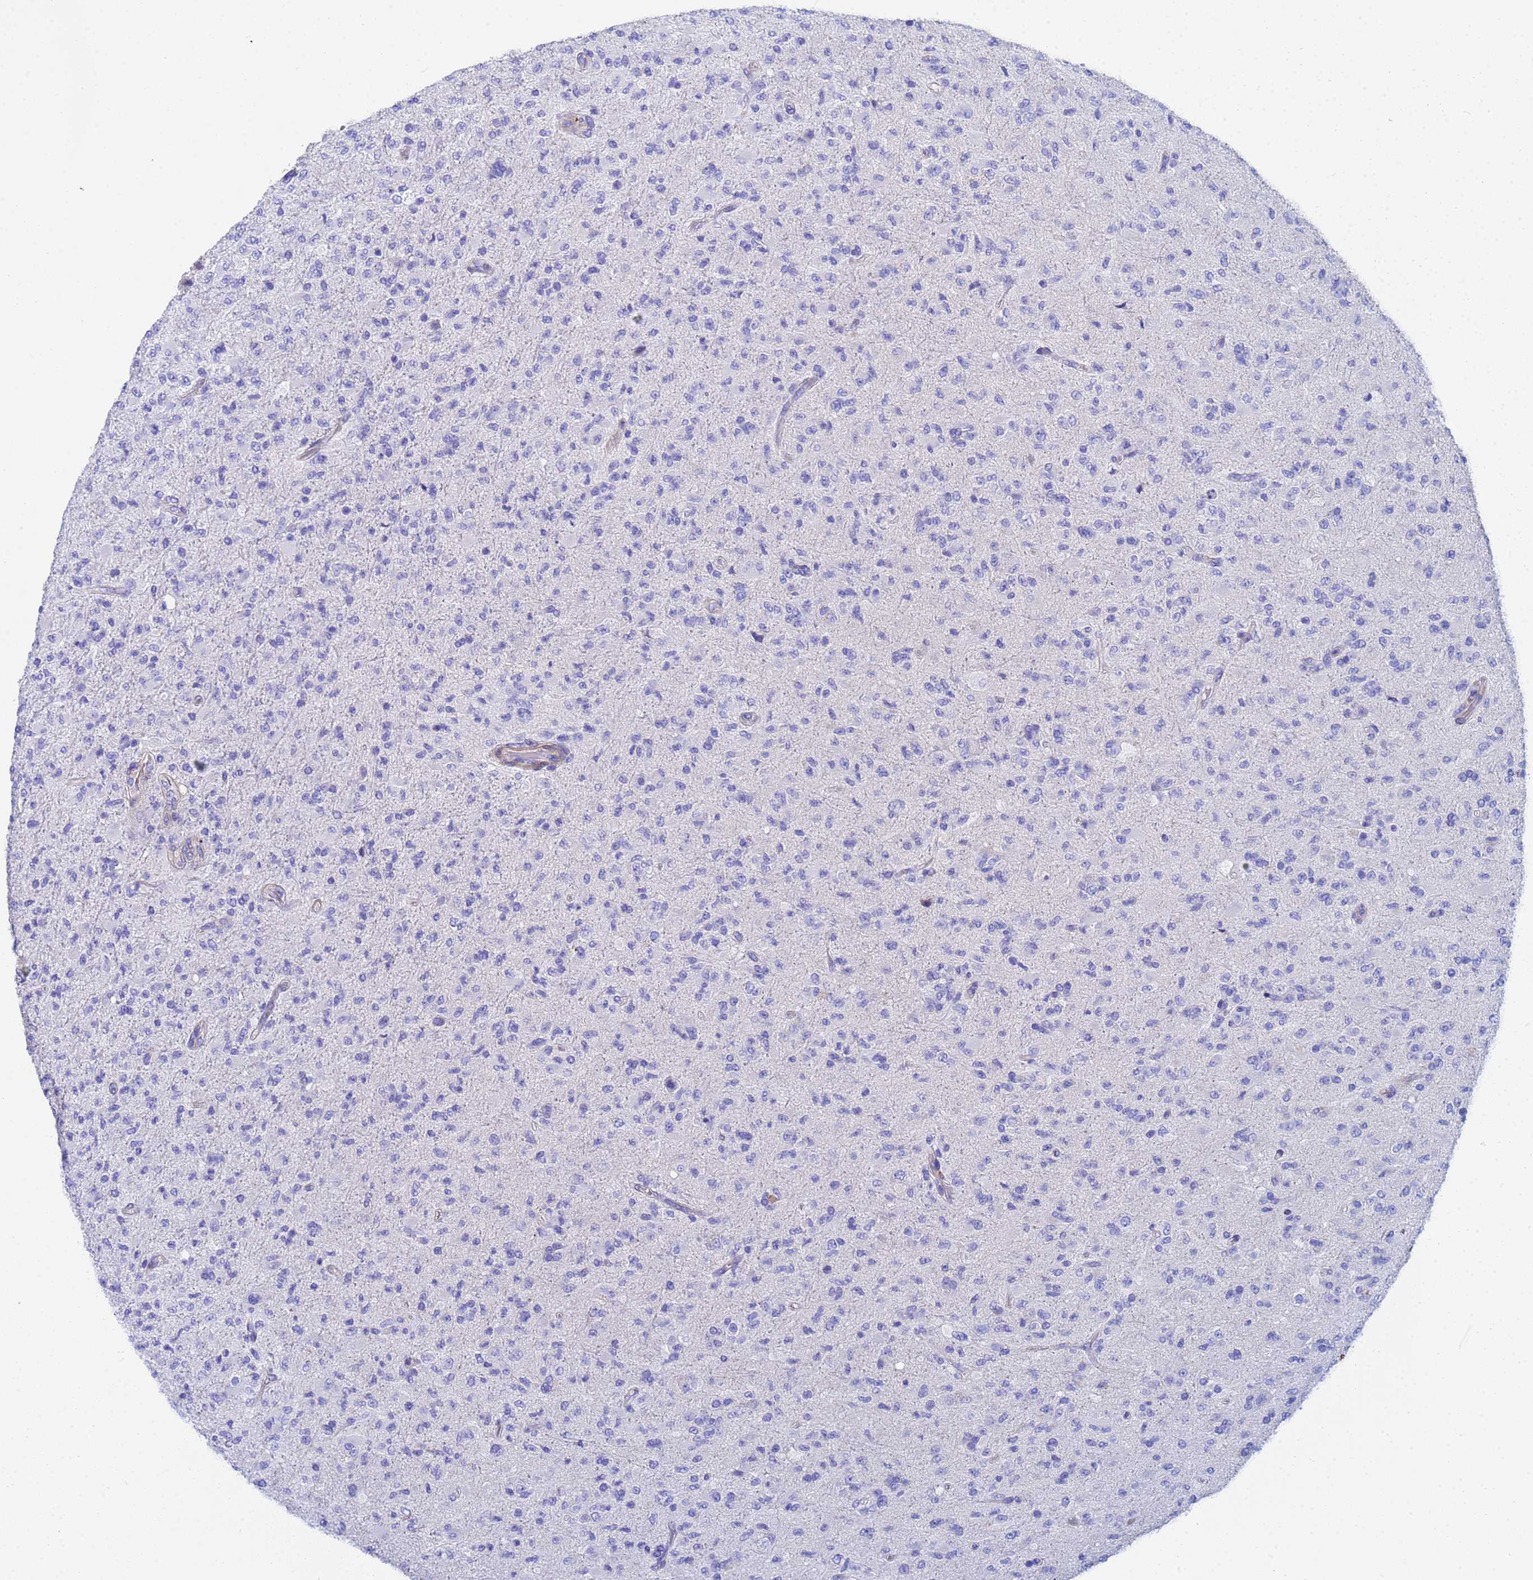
{"staining": {"intensity": "negative", "quantity": "none", "location": "none"}, "tissue": "glioma", "cell_type": "Tumor cells", "image_type": "cancer", "snomed": [{"axis": "morphology", "description": "Glioma, malignant, Low grade"}, {"axis": "topography", "description": "Brain"}], "caption": "Immunohistochemistry (IHC) of glioma demonstrates no expression in tumor cells. (DAB (3,3'-diaminobenzidine) immunohistochemistry (IHC) with hematoxylin counter stain).", "gene": "CST4", "patient": {"sex": "male", "age": 65}}